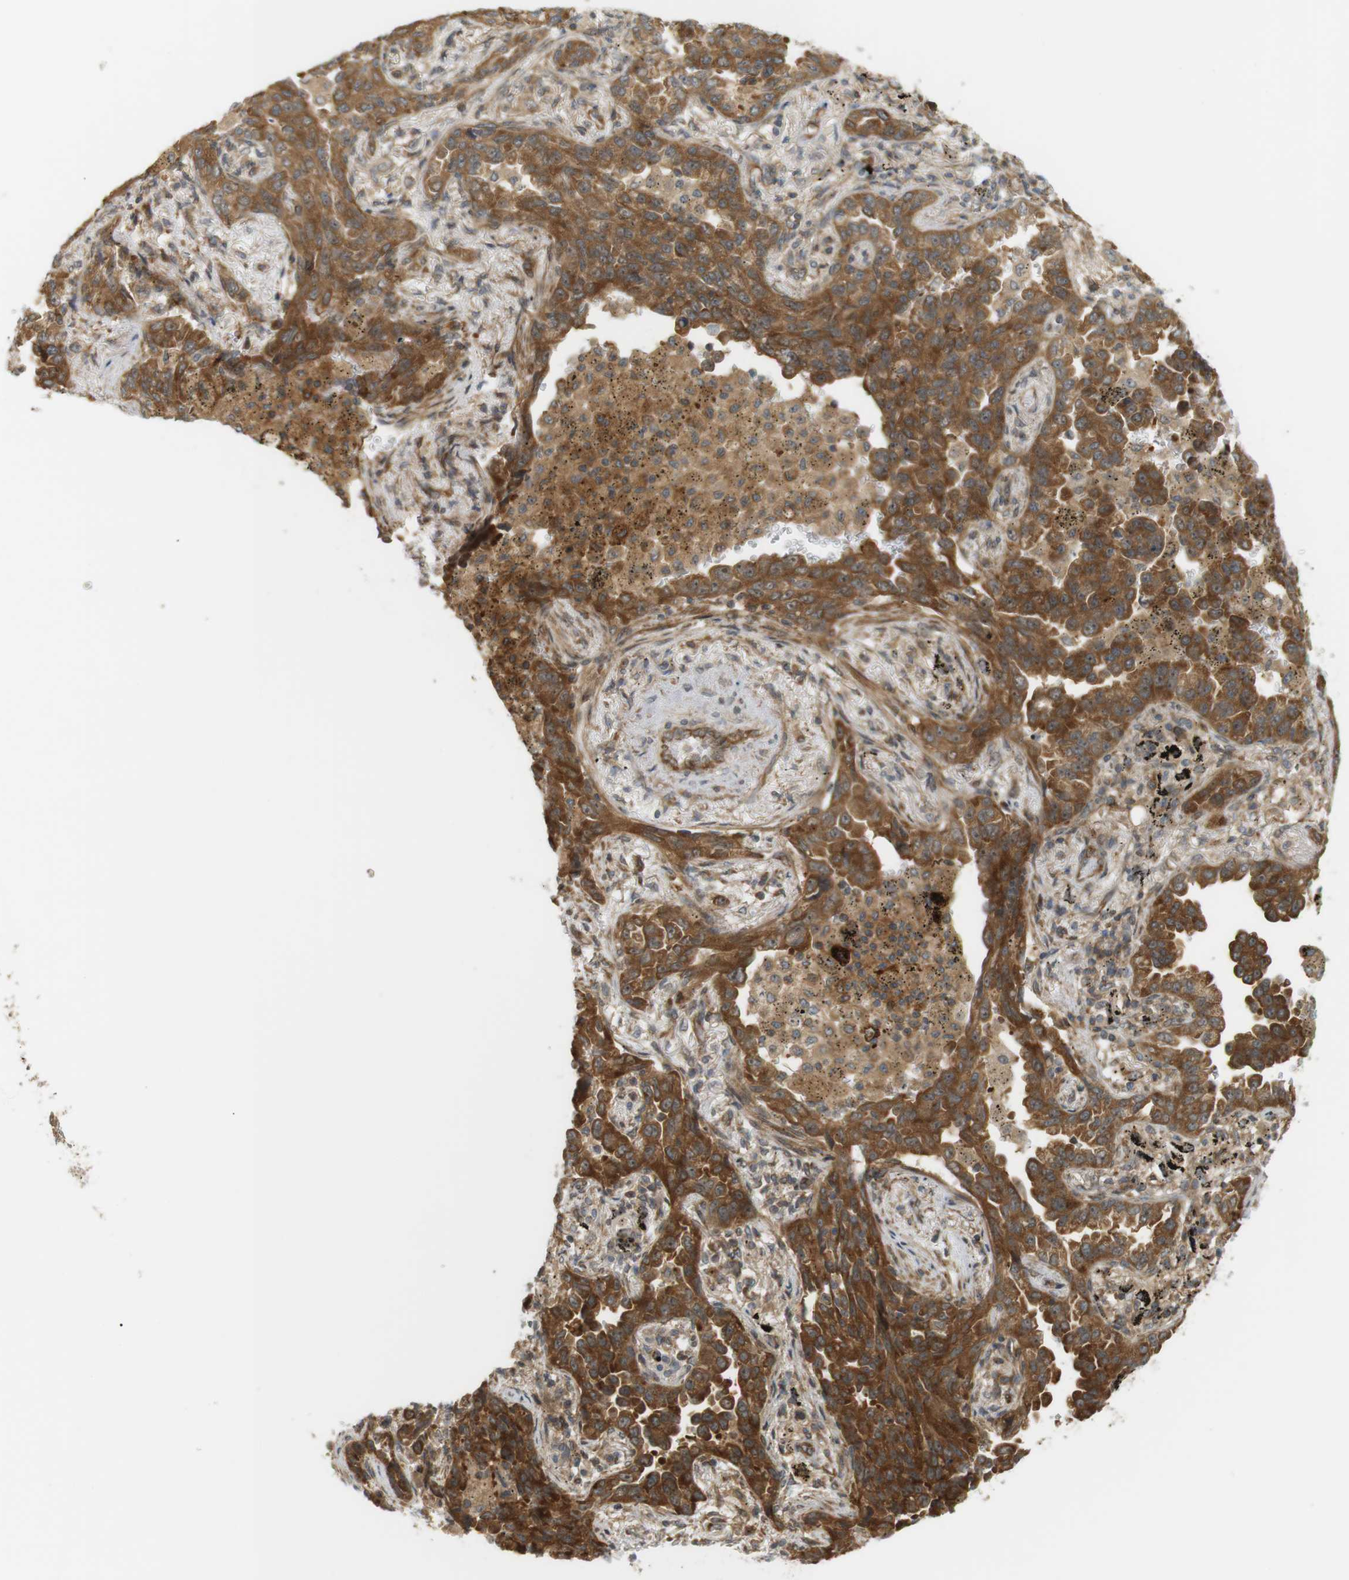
{"staining": {"intensity": "strong", "quantity": ">75%", "location": "cytoplasmic/membranous,nuclear"}, "tissue": "lung cancer", "cell_type": "Tumor cells", "image_type": "cancer", "snomed": [{"axis": "morphology", "description": "Normal tissue, NOS"}, {"axis": "morphology", "description": "Adenocarcinoma, NOS"}, {"axis": "topography", "description": "Lung"}], "caption": "Human lung cancer (adenocarcinoma) stained for a protein (brown) demonstrates strong cytoplasmic/membranous and nuclear positive positivity in approximately >75% of tumor cells.", "gene": "PA2G4", "patient": {"sex": "male", "age": 59}}